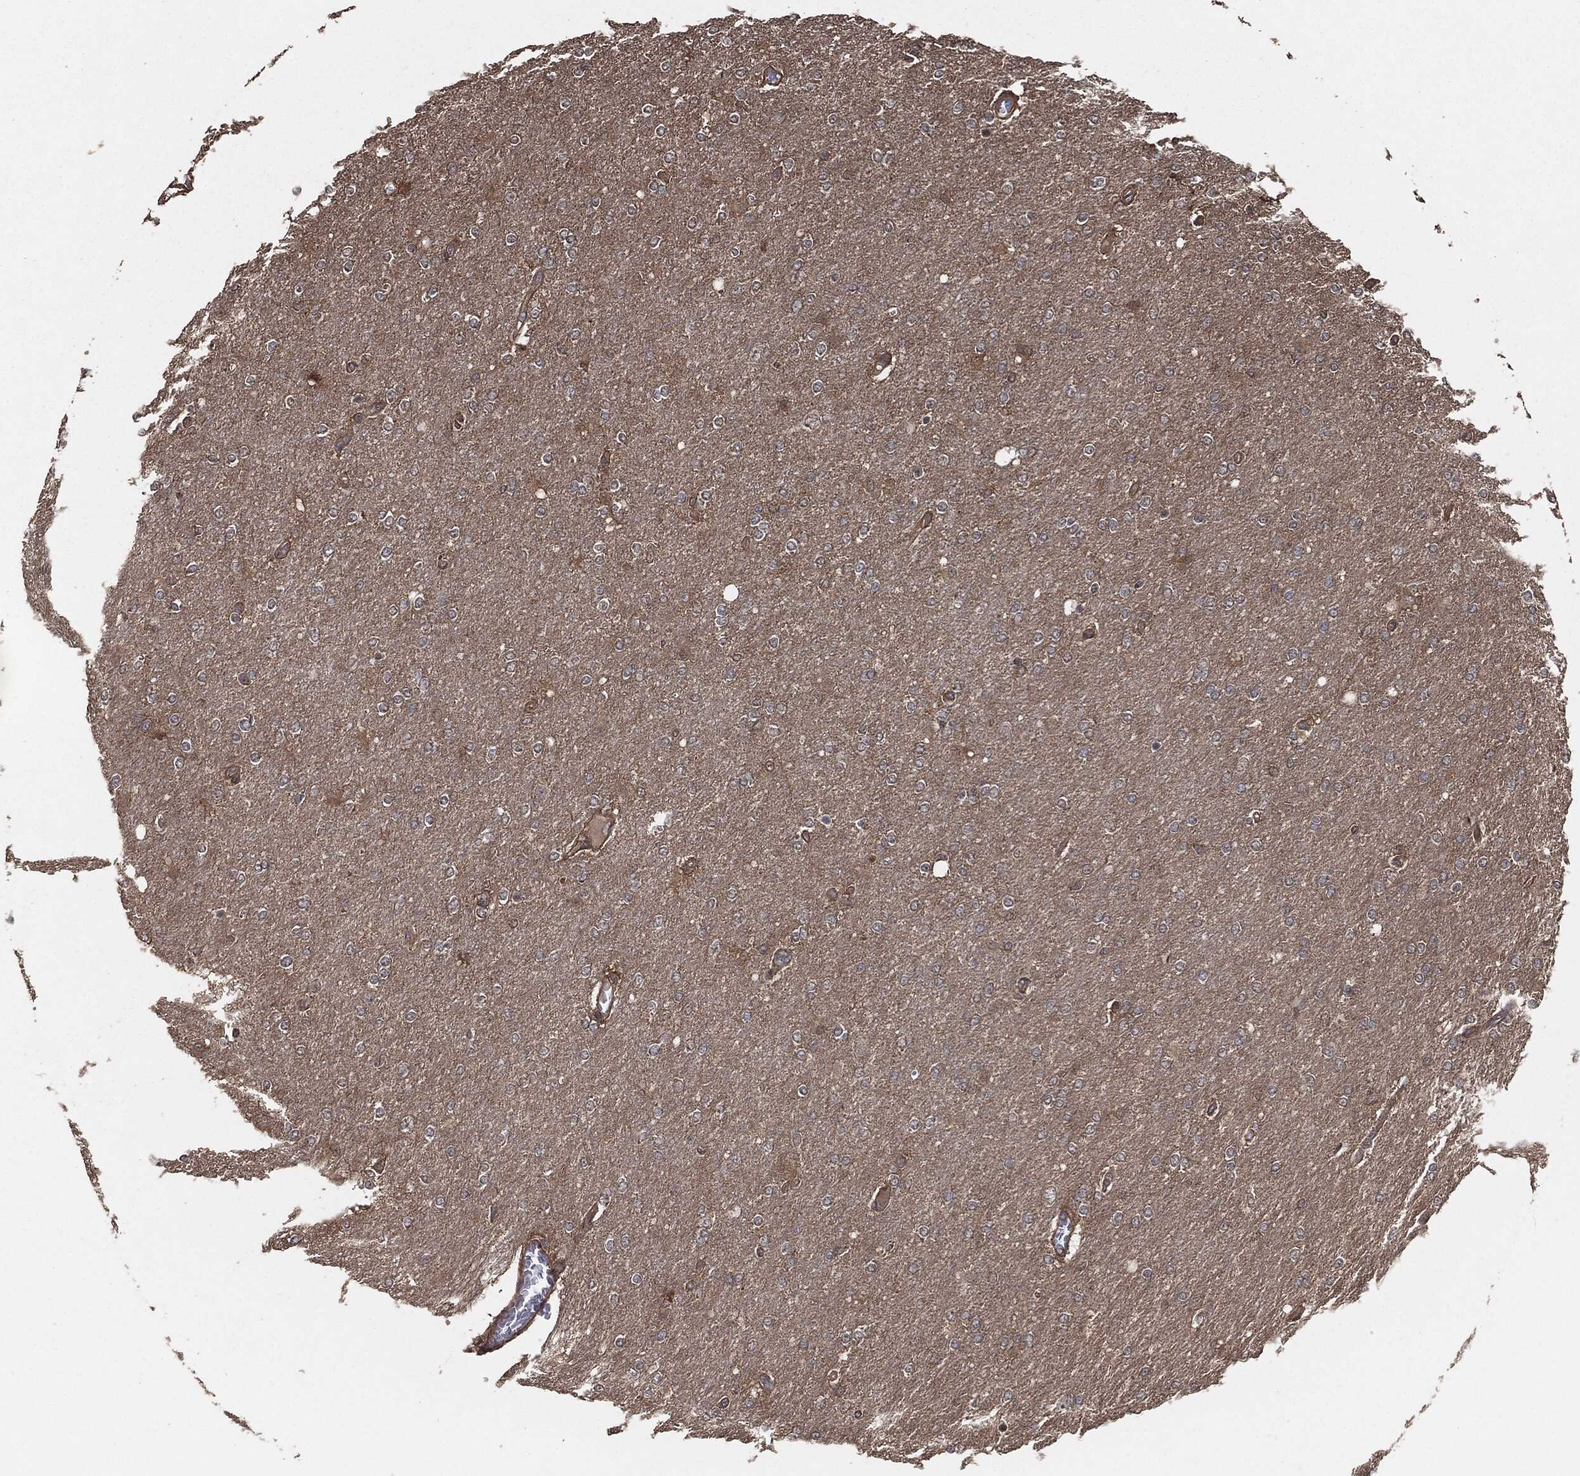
{"staining": {"intensity": "negative", "quantity": "none", "location": "none"}, "tissue": "glioma", "cell_type": "Tumor cells", "image_type": "cancer", "snomed": [{"axis": "morphology", "description": "Glioma, malignant, High grade"}, {"axis": "topography", "description": "Cerebral cortex"}], "caption": "An IHC histopathology image of malignant glioma (high-grade) is shown. There is no staining in tumor cells of malignant glioma (high-grade).", "gene": "ERBIN", "patient": {"sex": "male", "age": 70}}